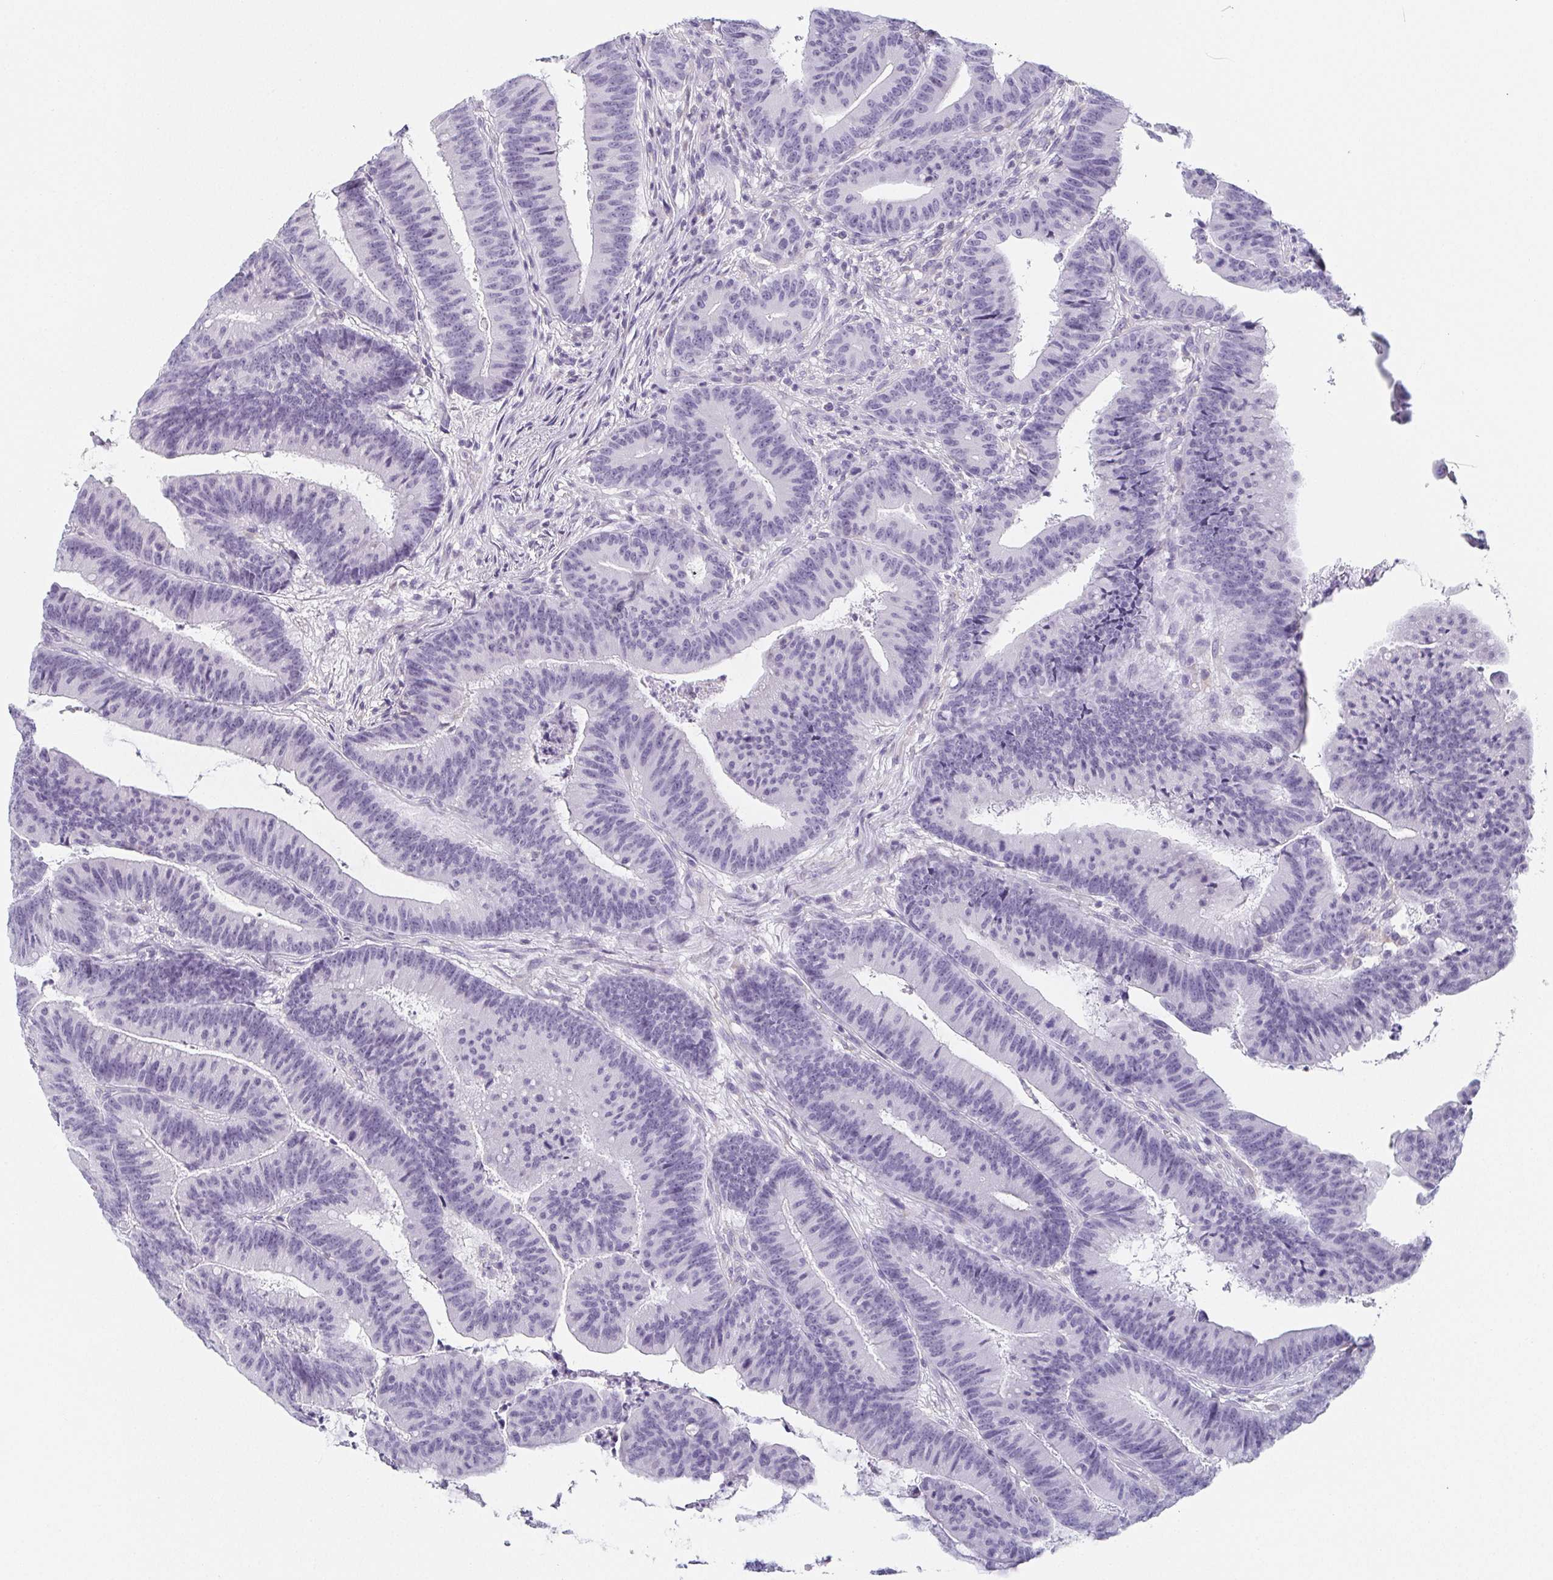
{"staining": {"intensity": "negative", "quantity": "none", "location": "none"}, "tissue": "colorectal cancer", "cell_type": "Tumor cells", "image_type": "cancer", "snomed": [{"axis": "morphology", "description": "Adenocarcinoma, NOS"}, {"axis": "topography", "description": "Colon"}], "caption": "Micrograph shows no protein staining in tumor cells of colorectal cancer (adenocarcinoma) tissue. (DAB (3,3'-diaminobenzidine) immunohistochemistry visualized using brightfield microscopy, high magnification).", "gene": "PRR27", "patient": {"sex": "female", "age": 78}}